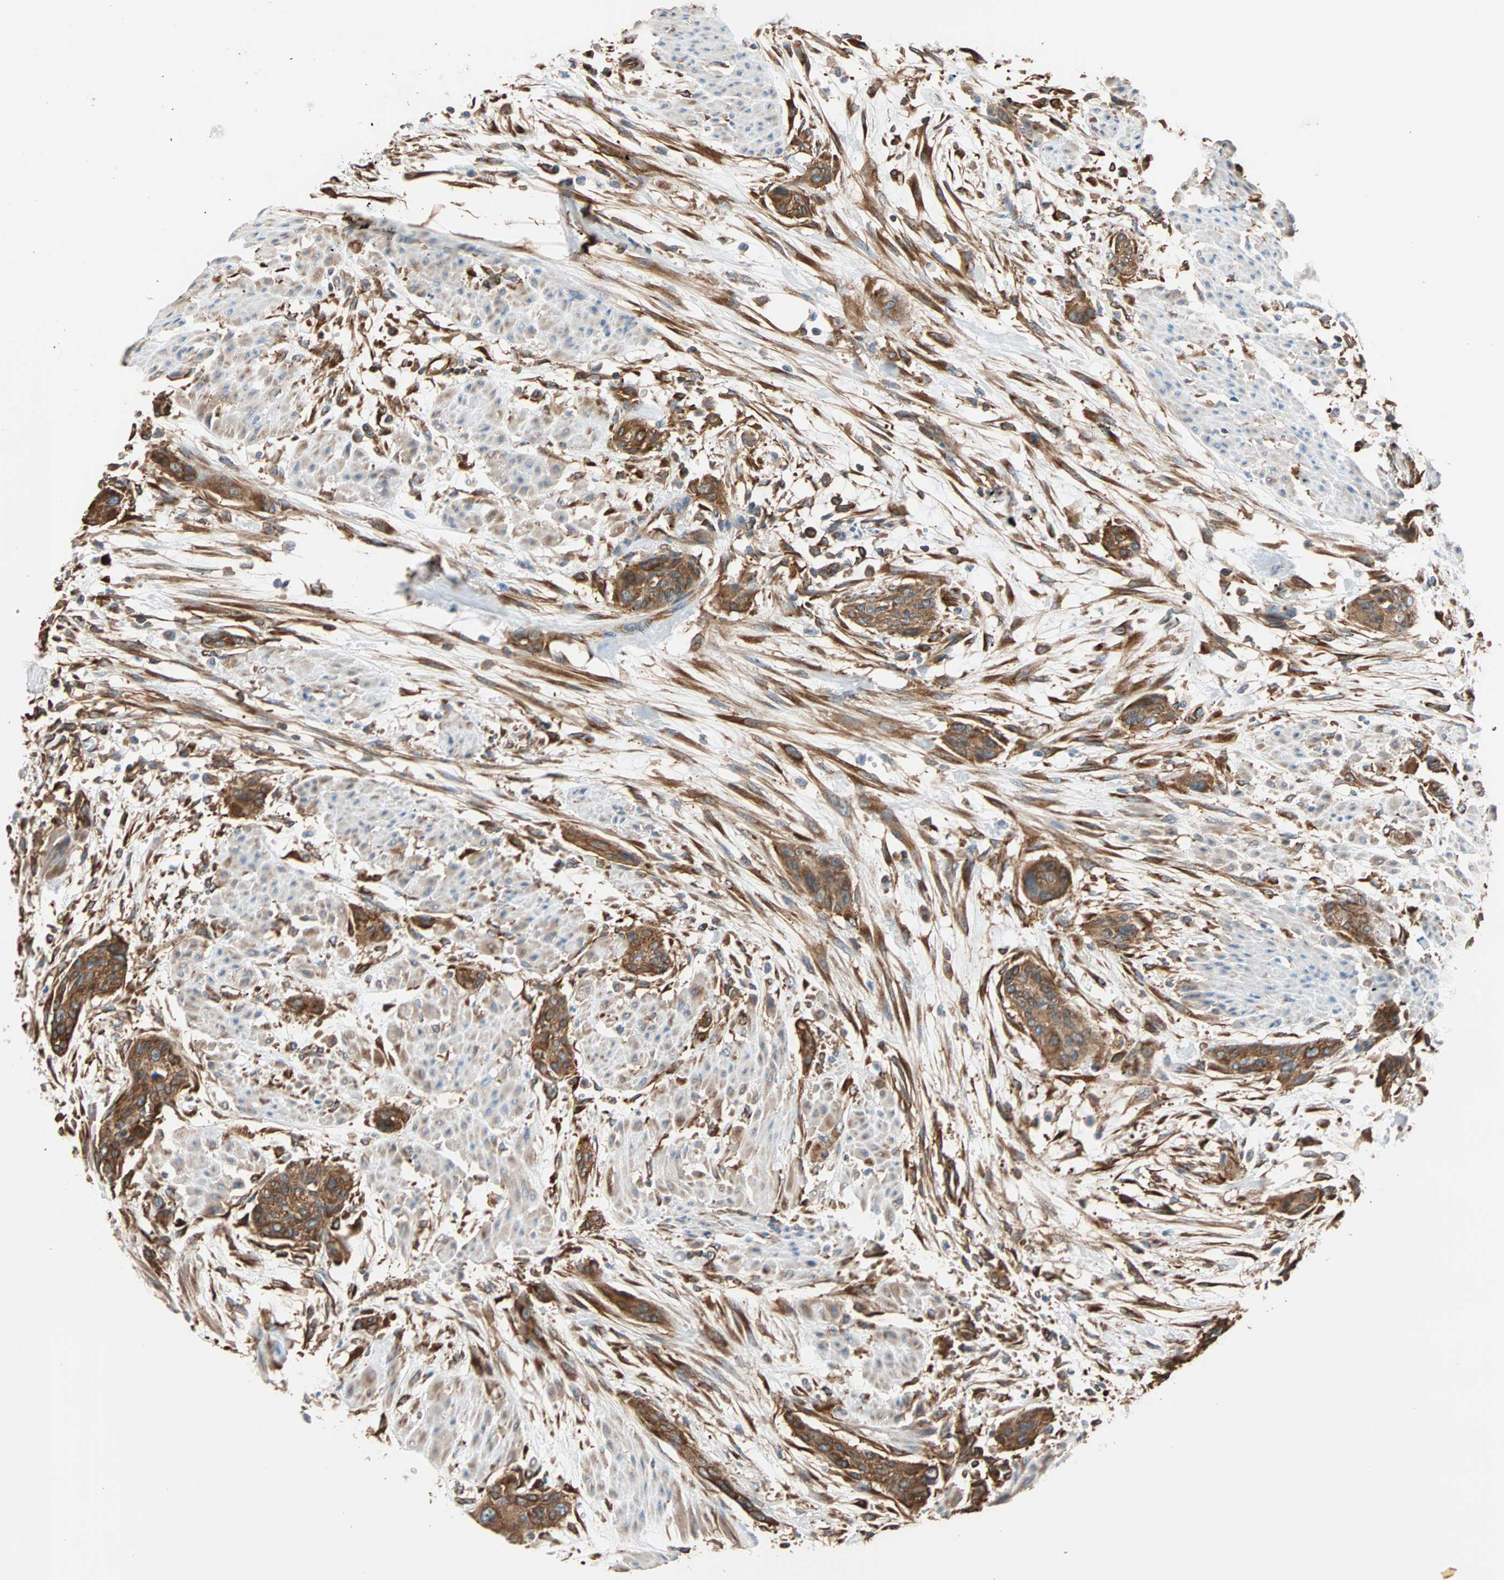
{"staining": {"intensity": "strong", "quantity": ">75%", "location": "cytoplasmic/membranous"}, "tissue": "urothelial cancer", "cell_type": "Tumor cells", "image_type": "cancer", "snomed": [{"axis": "morphology", "description": "Urothelial carcinoma, High grade"}, {"axis": "topography", "description": "Urinary bladder"}], "caption": "Immunohistochemistry of human urothelial cancer reveals high levels of strong cytoplasmic/membranous expression in about >75% of tumor cells.", "gene": "EEF2", "patient": {"sex": "male", "age": 35}}